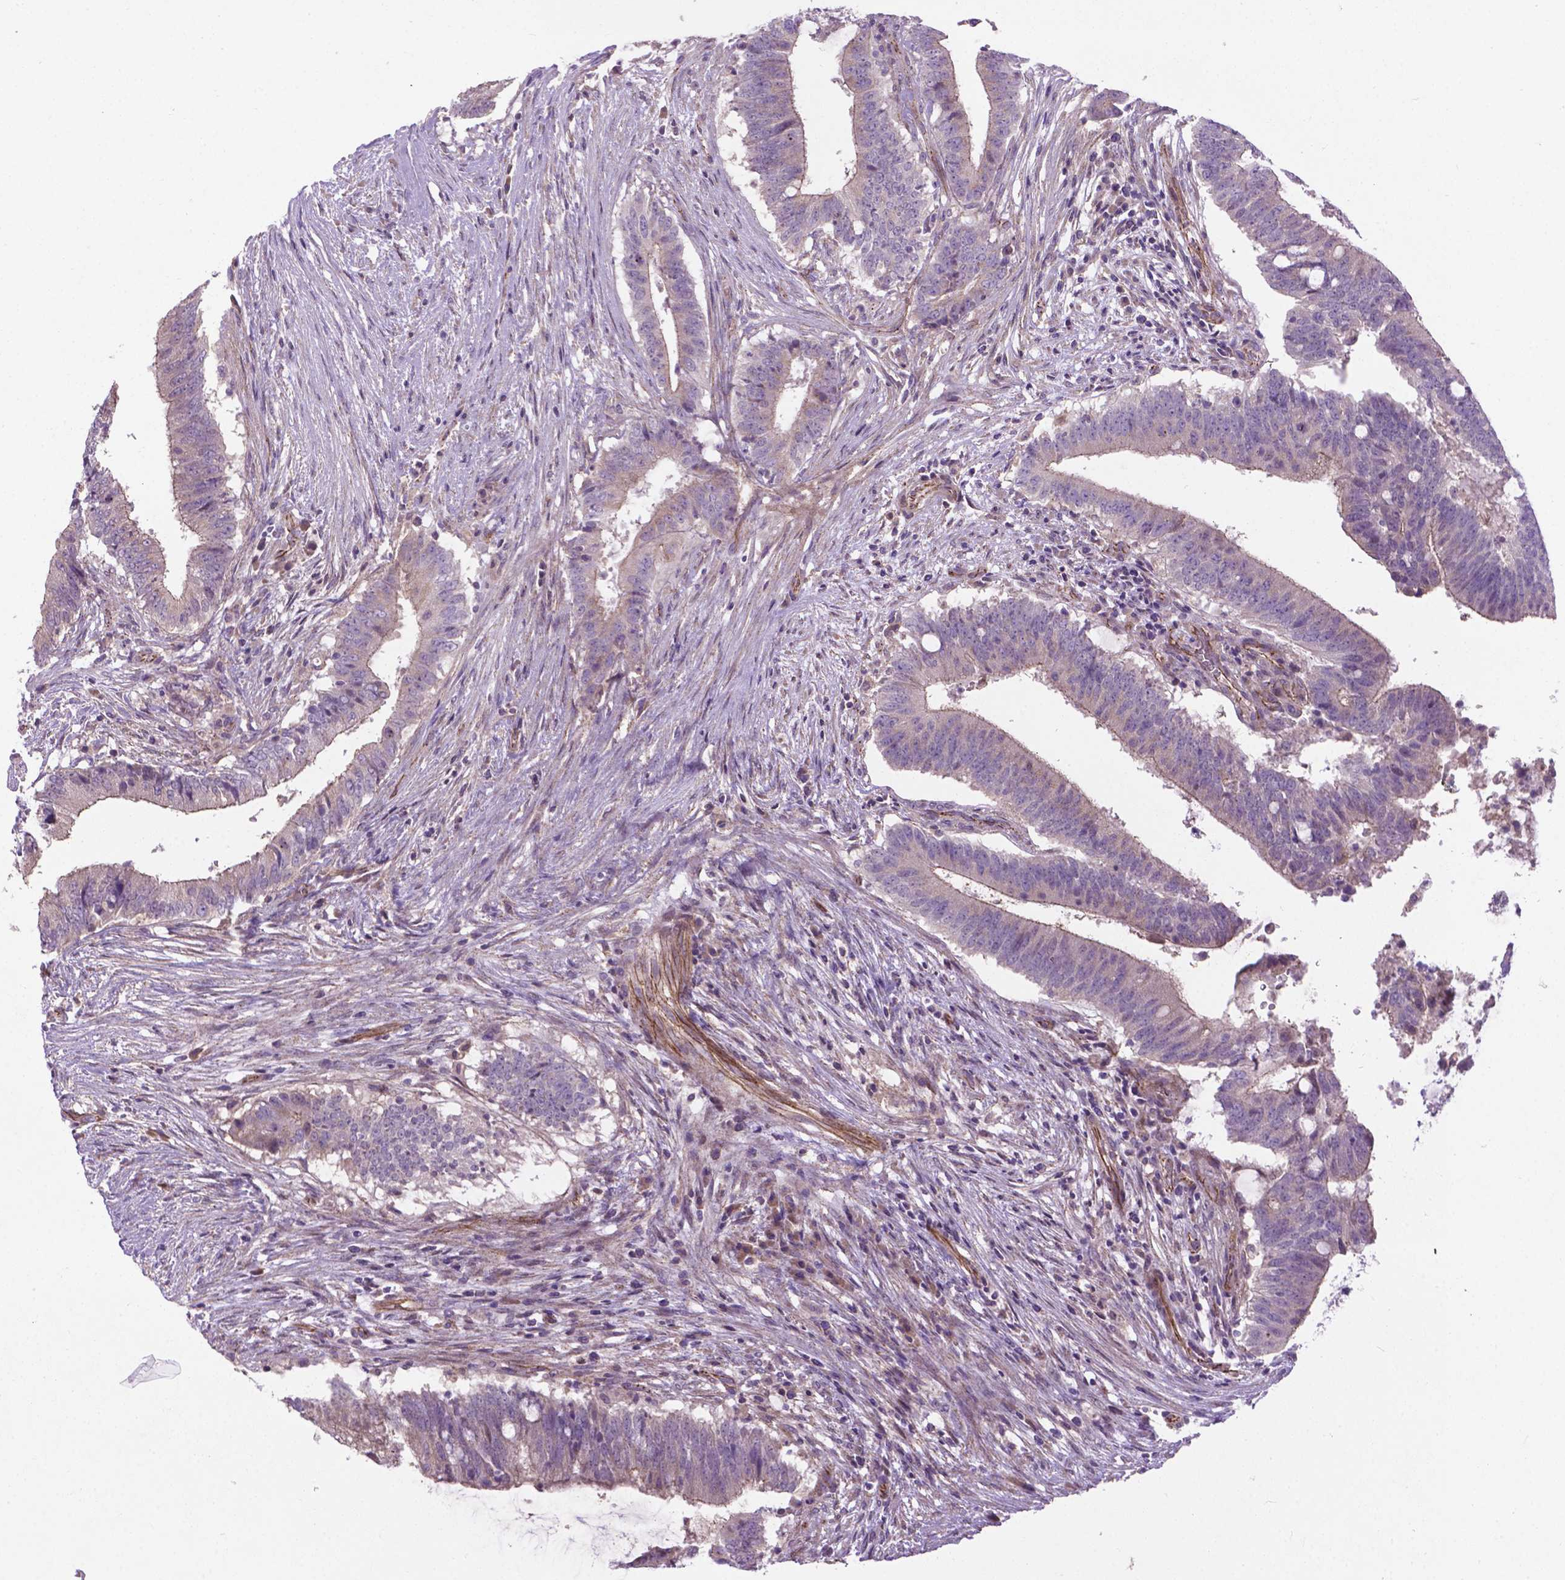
{"staining": {"intensity": "negative", "quantity": "none", "location": "none"}, "tissue": "colorectal cancer", "cell_type": "Tumor cells", "image_type": "cancer", "snomed": [{"axis": "morphology", "description": "Adenocarcinoma, NOS"}, {"axis": "topography", "description": "Colon"}], "caption": "IHC histopathology image of neoplastic tissue: colorectal adenocarcinoma stained with DAB (3,3'-diaminobenzidine) reveals no significant protein positivity in tumor cells. The staining is performed using DAB brown chromogen with nuclei counter-stained in using hematoxylin.", "gene": "CCER2", "patient": {"sex": "female", "age": 43}}